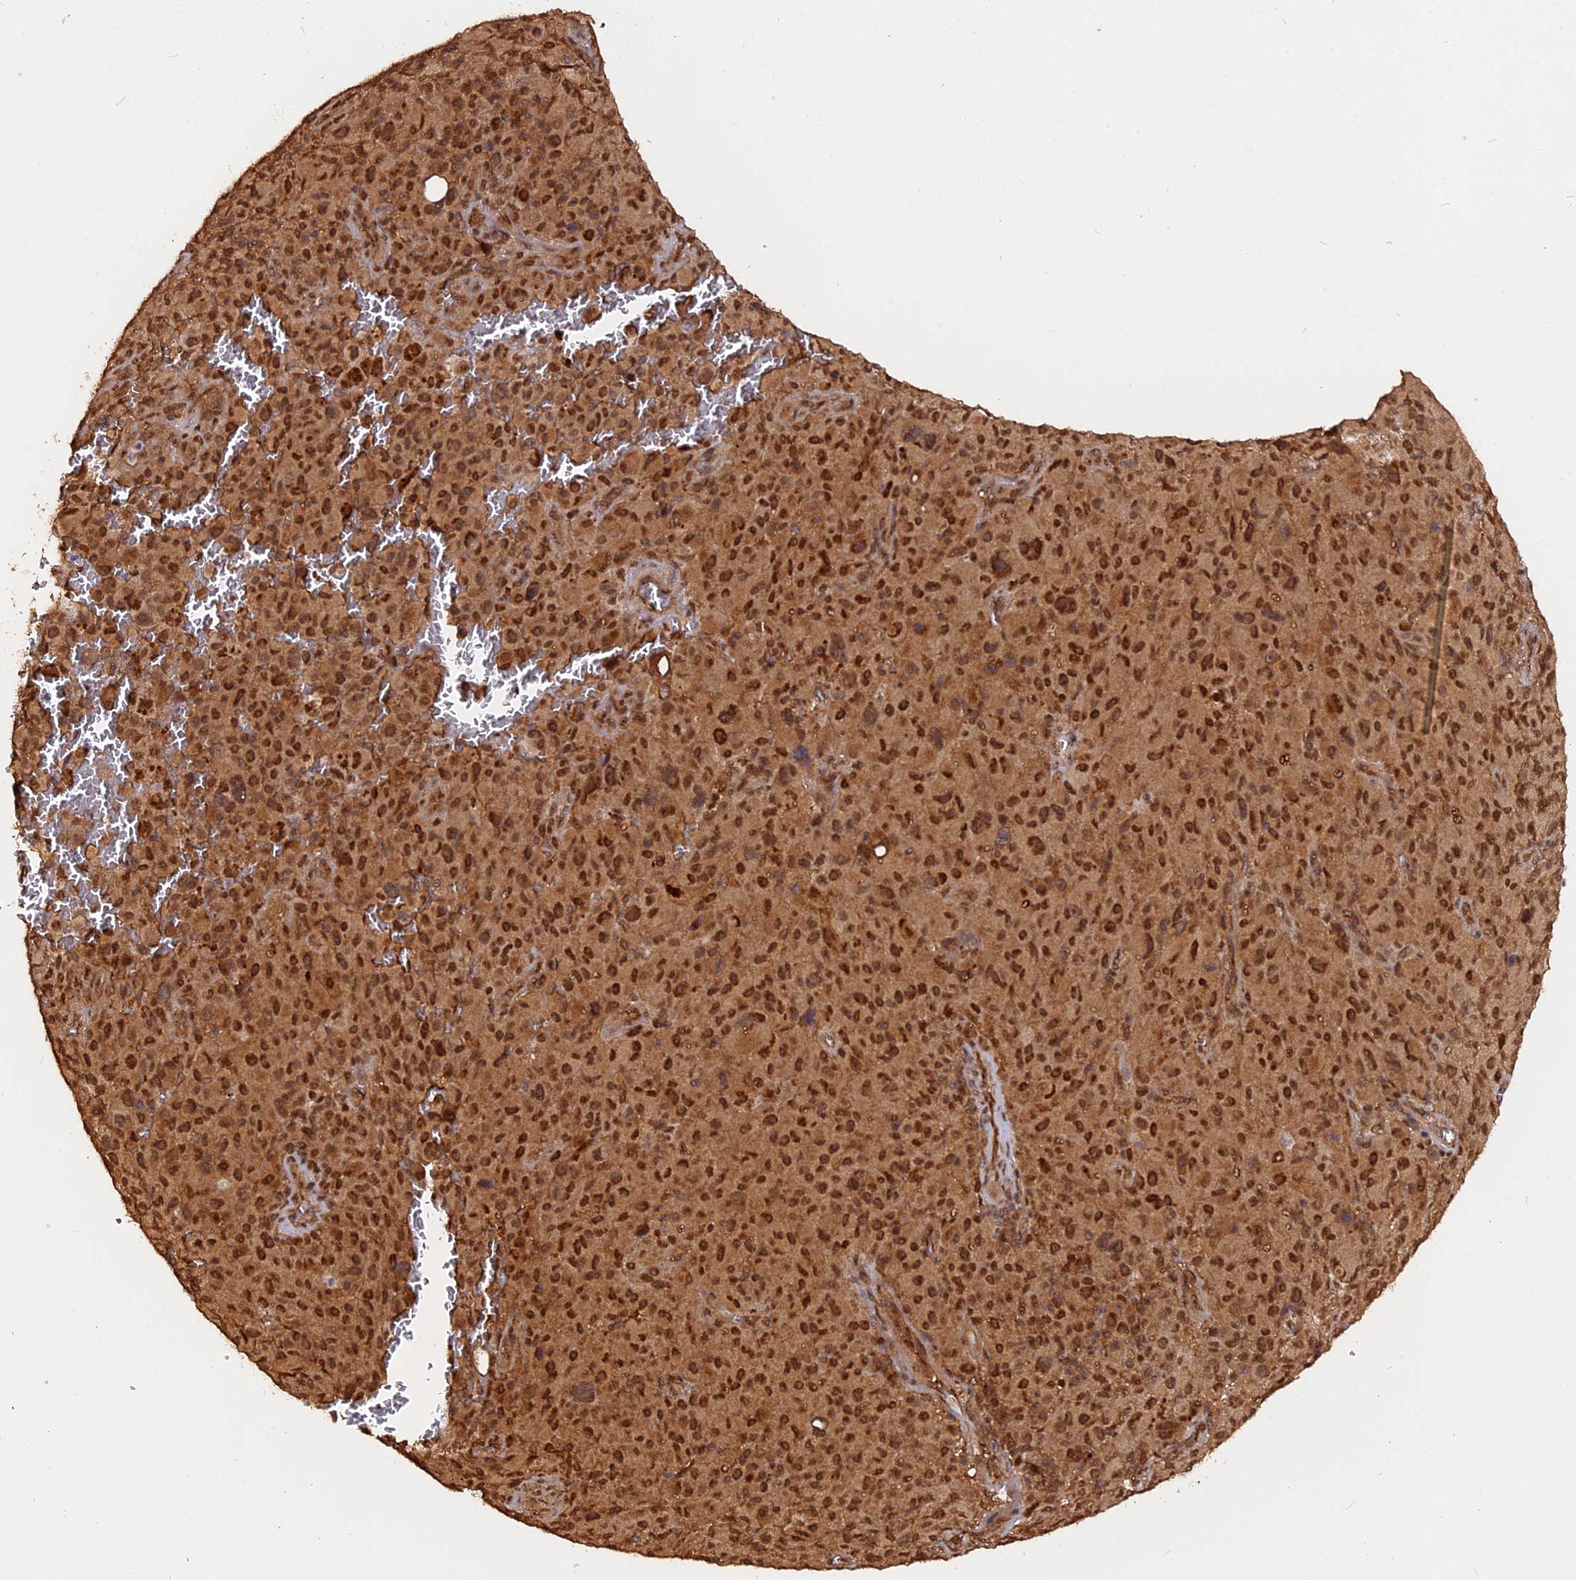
{"staining": {"intensity": "moderate", "quantity": ">75%", "location": "nuclear"}, "tissue": "melanoma", "cell_type": "Tumor cells", "image_type": "cancer", "snomed": [{"axis": "morphology", "description": "Malignant melanoma, NOS"}, {"axis": "topography", "description": "Skin"}], "caption": "High-power microscopy captured an IHC image of malignant melanoma, revealing moderate nuclear staining in approximately >75% of tumor cells. (IHC, brightfield microscopy, high magnification).", "gene": "ADRM1", "patient": {"sex": "female", "age": 82}}